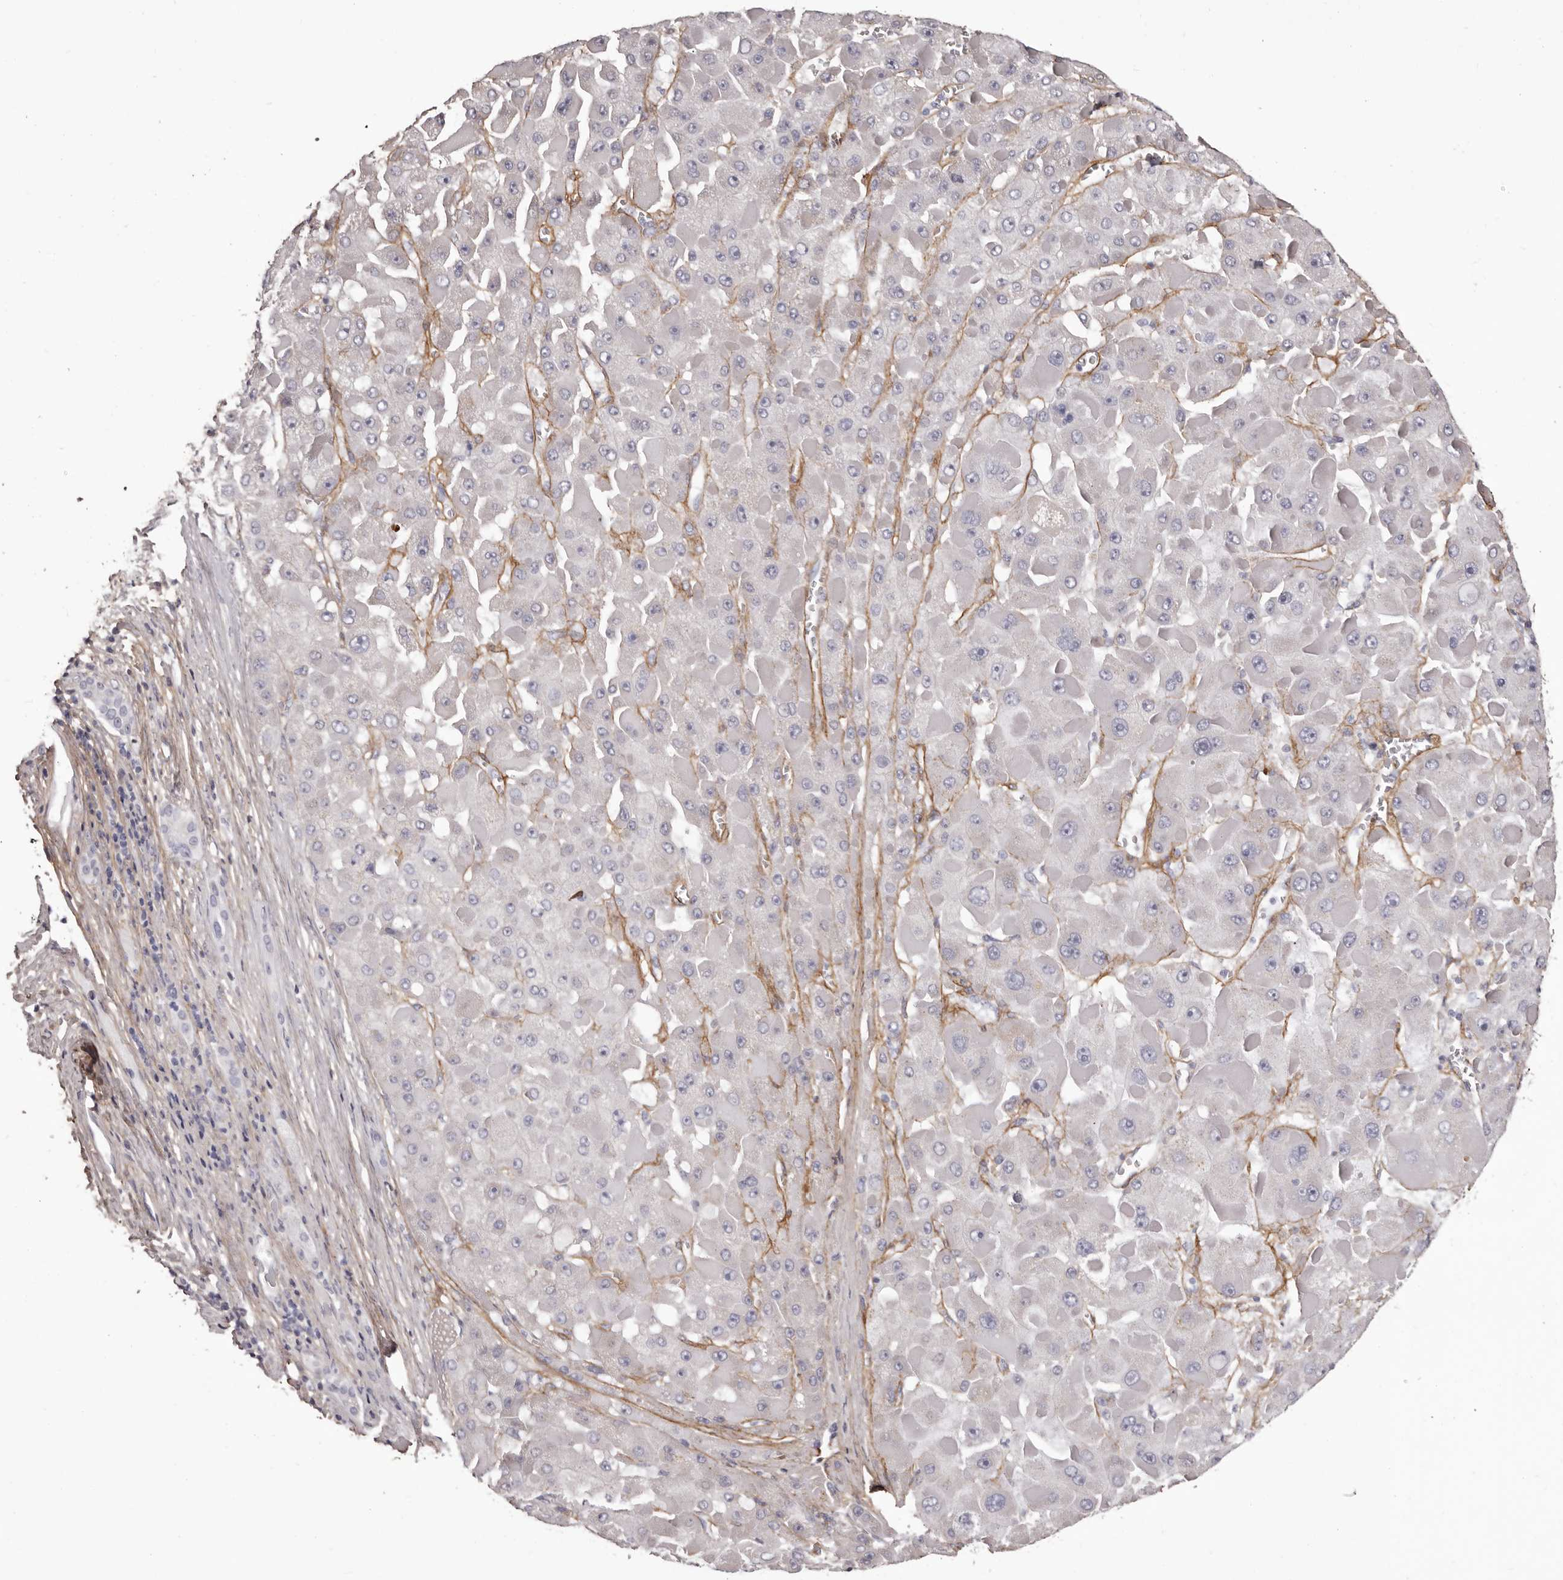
{"staining": {"intensity": "negative", "quantity": "none", "location": "none"}, "tissue": "liver cancer", "cell_type": "Tumor cells", "image_type": "cancer", "snomed": [{"axis": "morphology", "description": "Carcinoma, Hepatocellular, NOS"}, {"axis": "topography", "description": "Liver"}], "caption": "Human liver hepatocellular carcinoma stained for a protein using IHC shows no staining in tumor cells.", "gene": "COL6A1", "patient": {"sex": "female", "age": 73}}